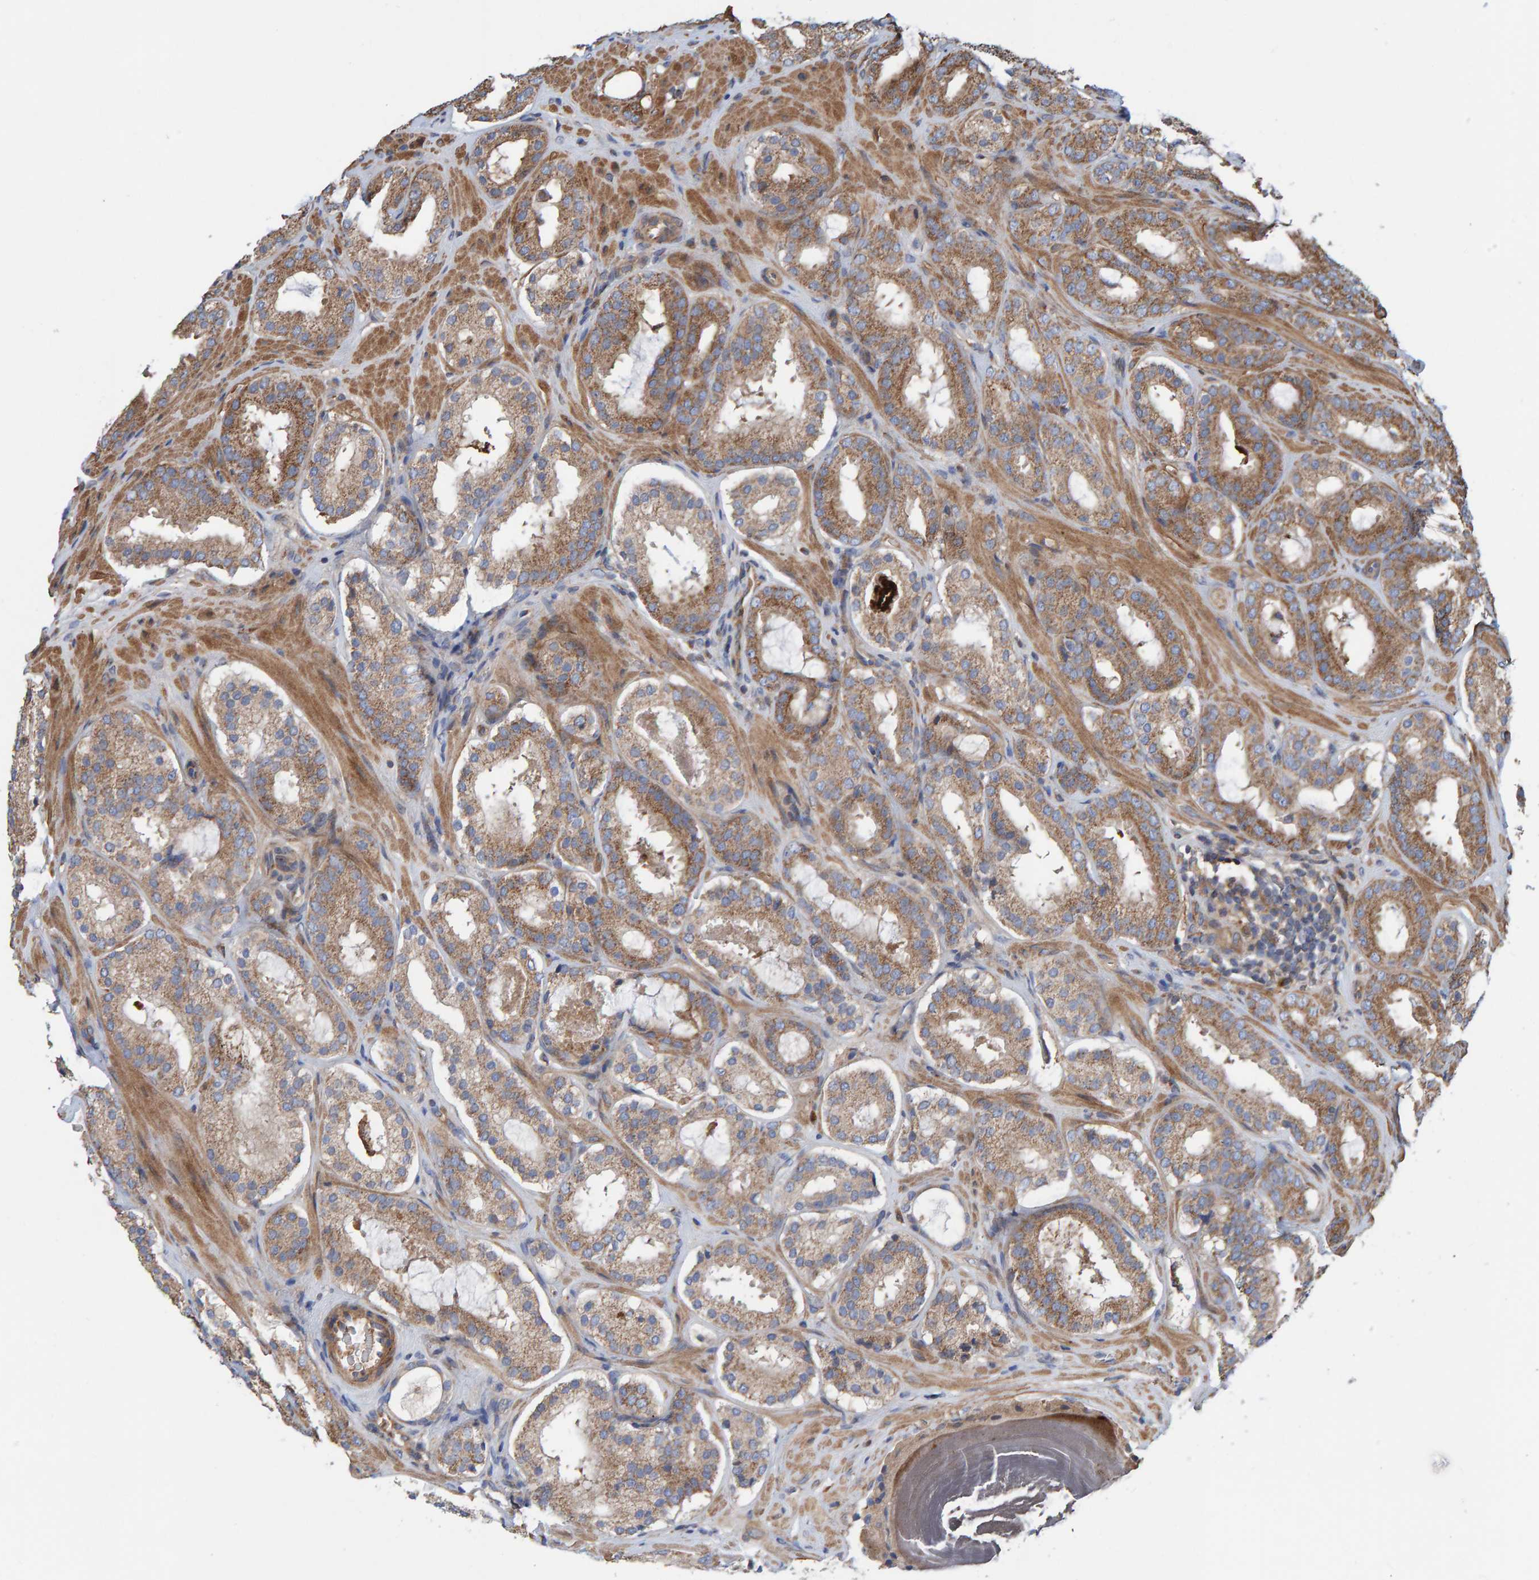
{"staining": {"intensity": "moderate", "quantity": ">75%", "location": "cytoplasmic/membranous"}, "tissue": "prostate cancer", "cell_type": "Tumor cells", "image_type": "cancer", "snomed": [{"axis": "morphology", "description": "Adenocarcinoma, Low grade"}, {"axis": "topography", "description": "Prostate"}], "caption": "Prostate cancer stained for a protein exhibits moderate cytoplasmic/membranous positivity in tumor cells.", "gene": "KIAA0753", "patient": {"sex": "male", "age": 69}}